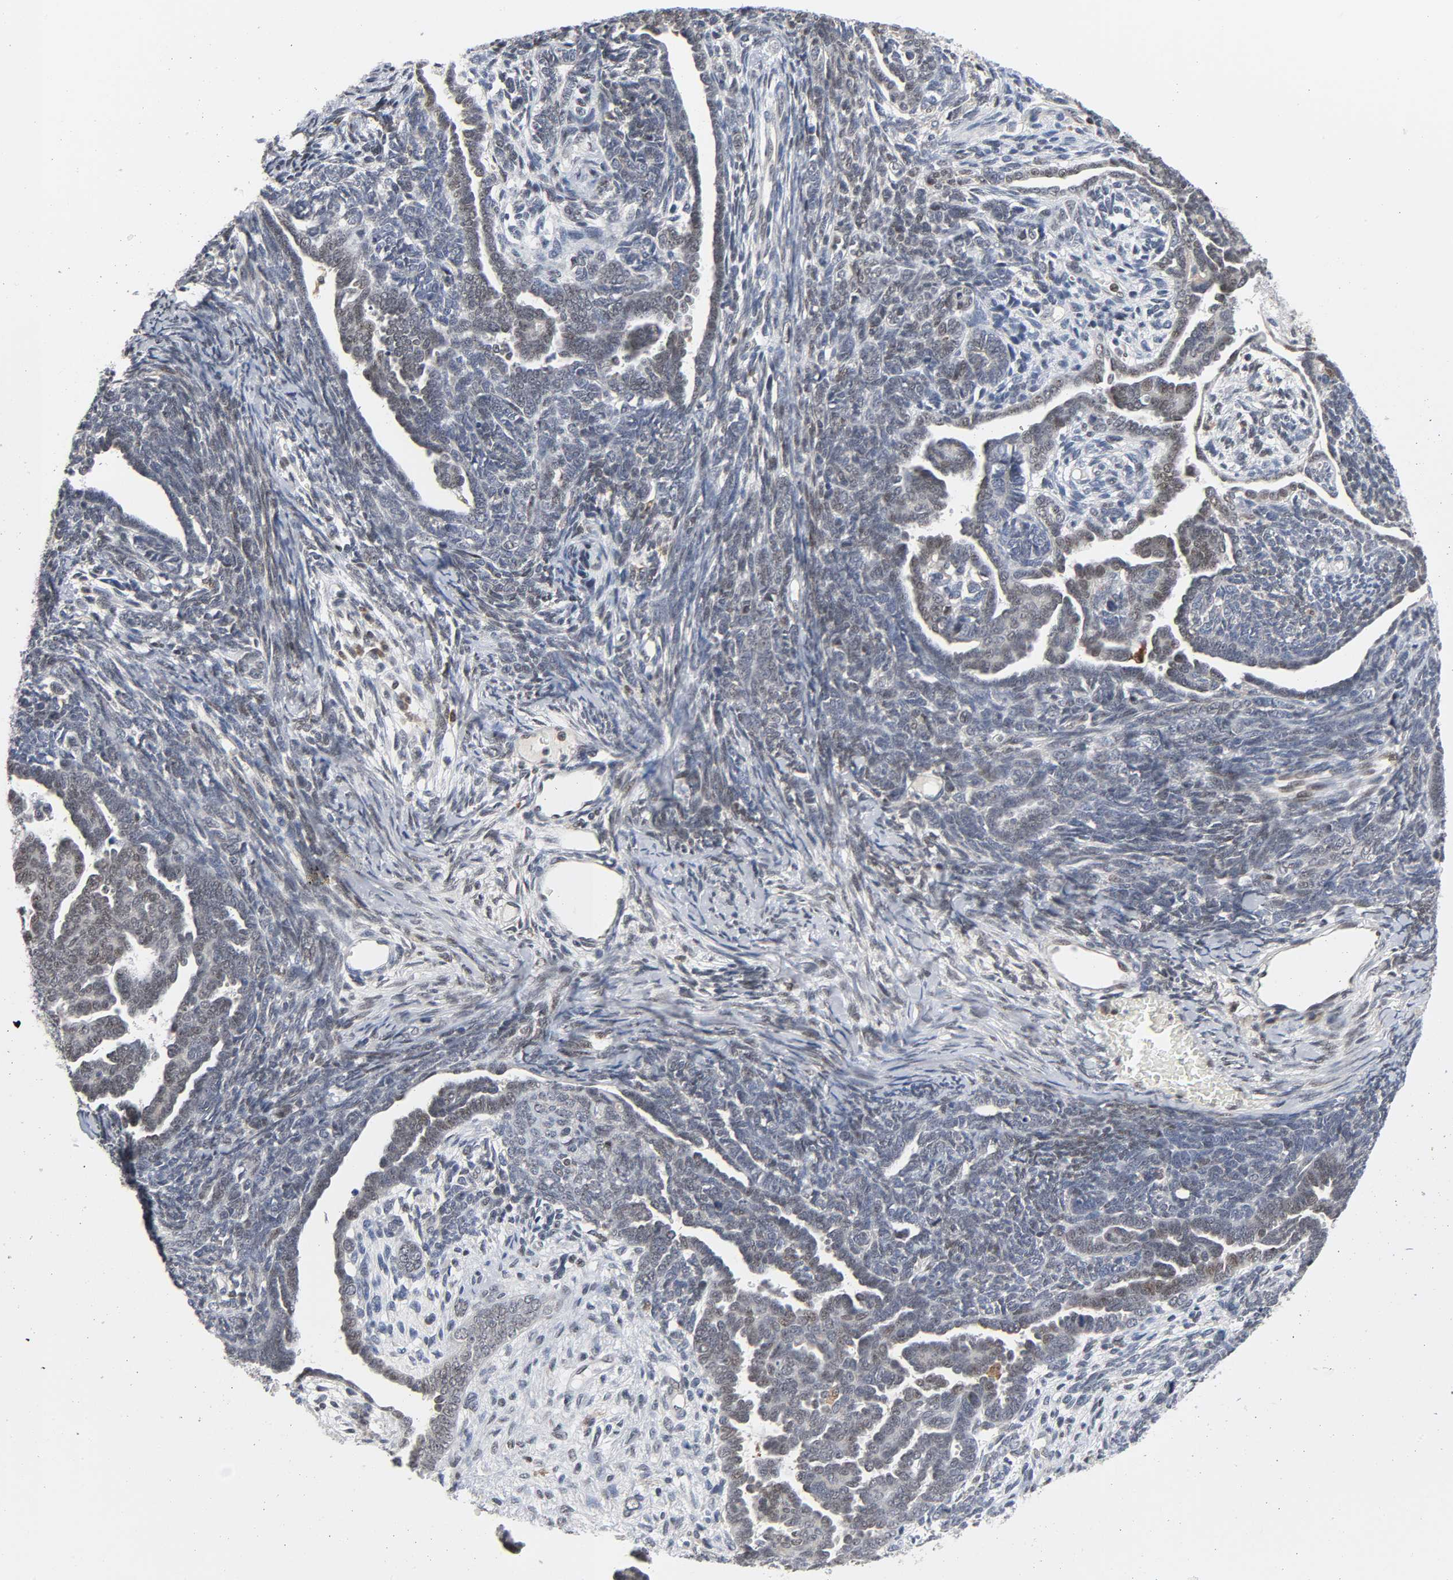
{"staining": {"intensity": "weak", "quantity": "<25%", "location": "nuclear"}, "tissue": "endometrial cancer", "cell_type": "Tumor cells", "image_type": "cancer", "snomed": [{"axis": "morphology", "description": "Neoplasm, malignant, NOS"}, {"axis": "topography", "description": "Endometrium"}], "caption": "Immunohistochemistry (IHC) histopathology image of neoplastic tissue: endometrial cancer stained with DAB shows no significant protein expression in tumor cells.", "gene": "KAT2B", "patient": {"sex": "female", "age": 74}}